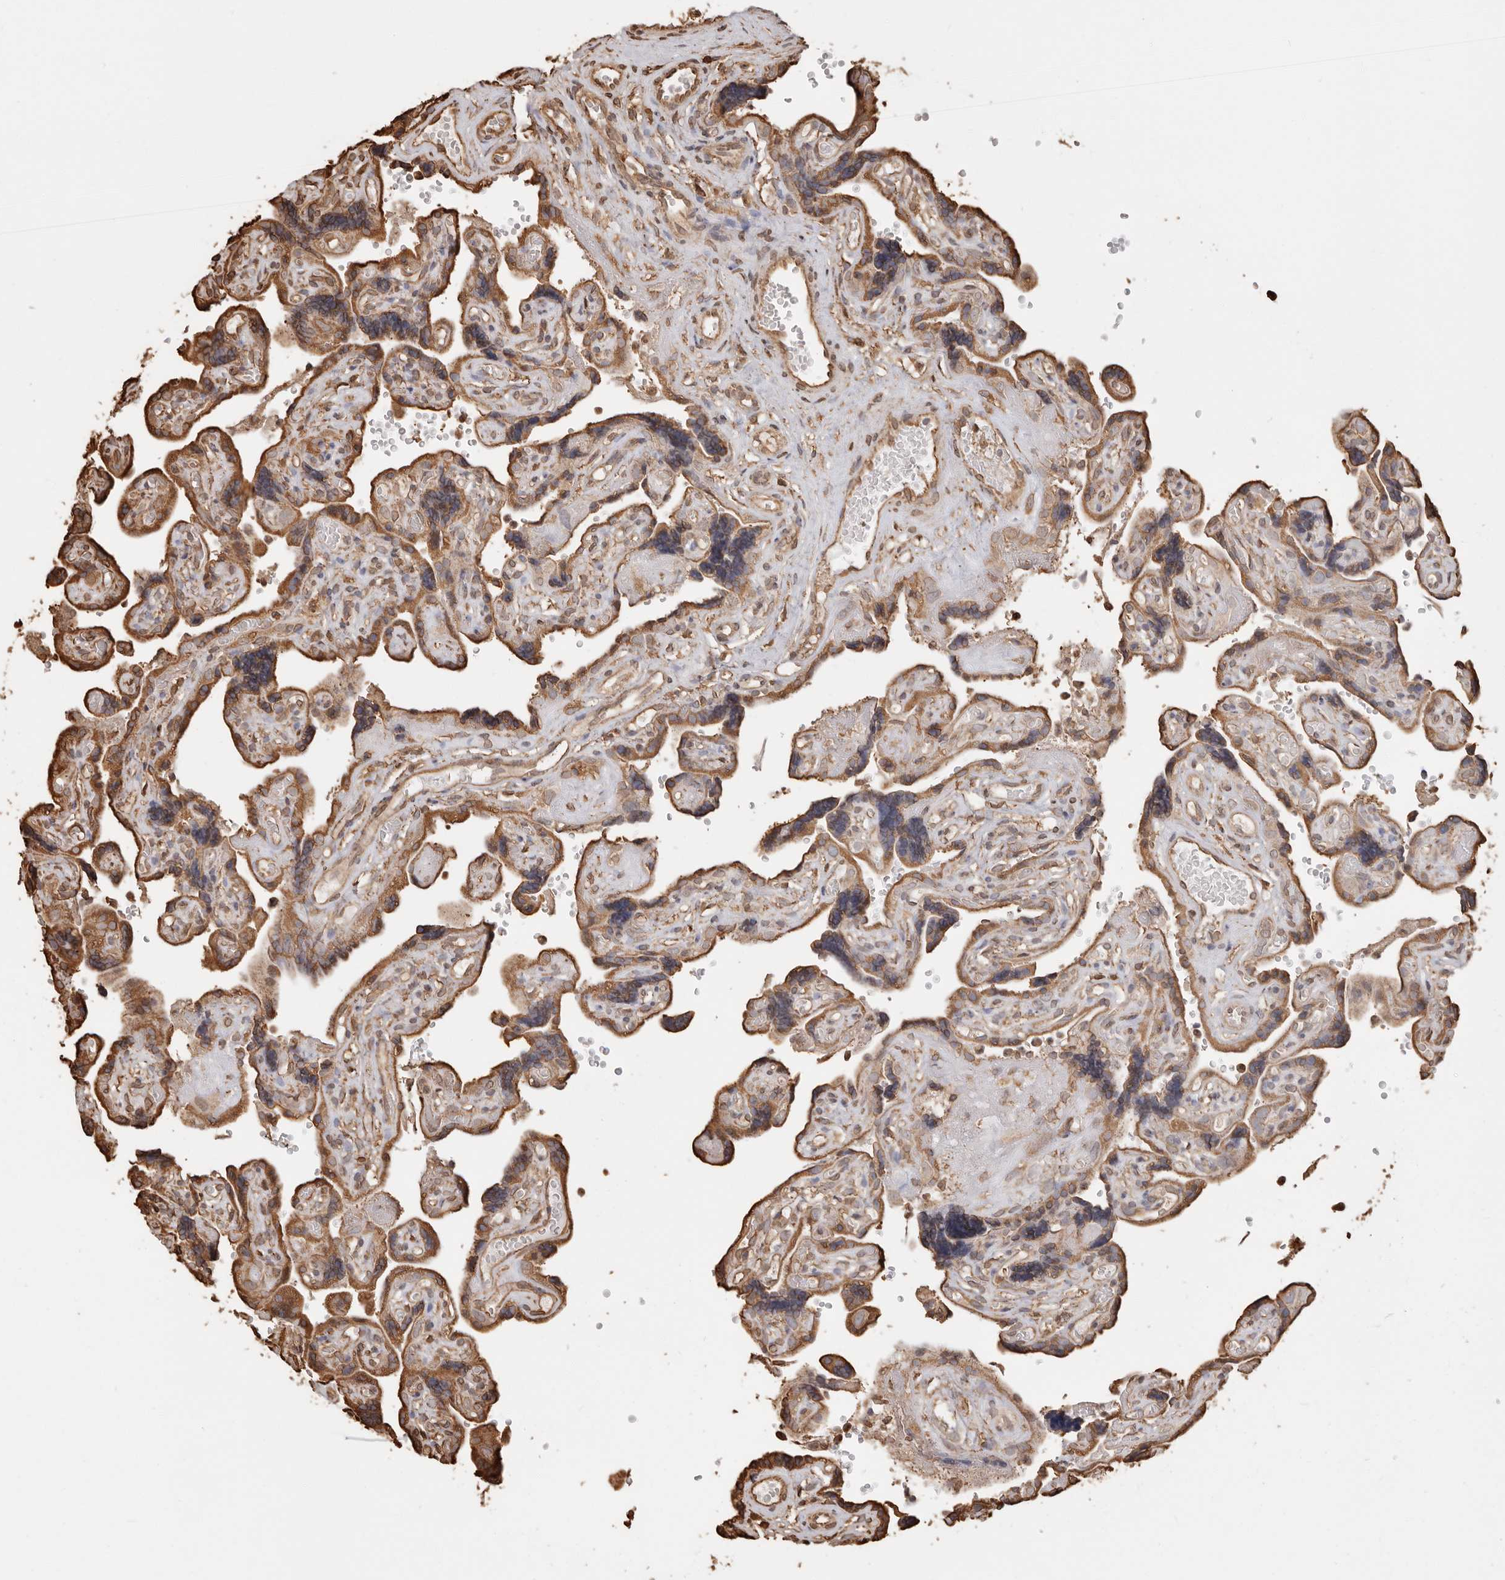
{"staining": {"intensity": "moderate", "quantity": ">75%", "location": "cytoplasmic/membranous"}, "tissue": "placenta", "cell_type": "Trophoblastic cells", "image_type": "normal", "snomed": [{"axis": "morphology", "description": "Normal tissue, NOS"}, {"axis": "topography", "description": "Placenta"}], "caption": "Moderate cytoplasmic/membranous expression is identified in approximately >75% of trophoblastic cells in unremarkable placenta.", "gene": "ARHGEF10L", "patient": {"sex": "female", "age": 30}}